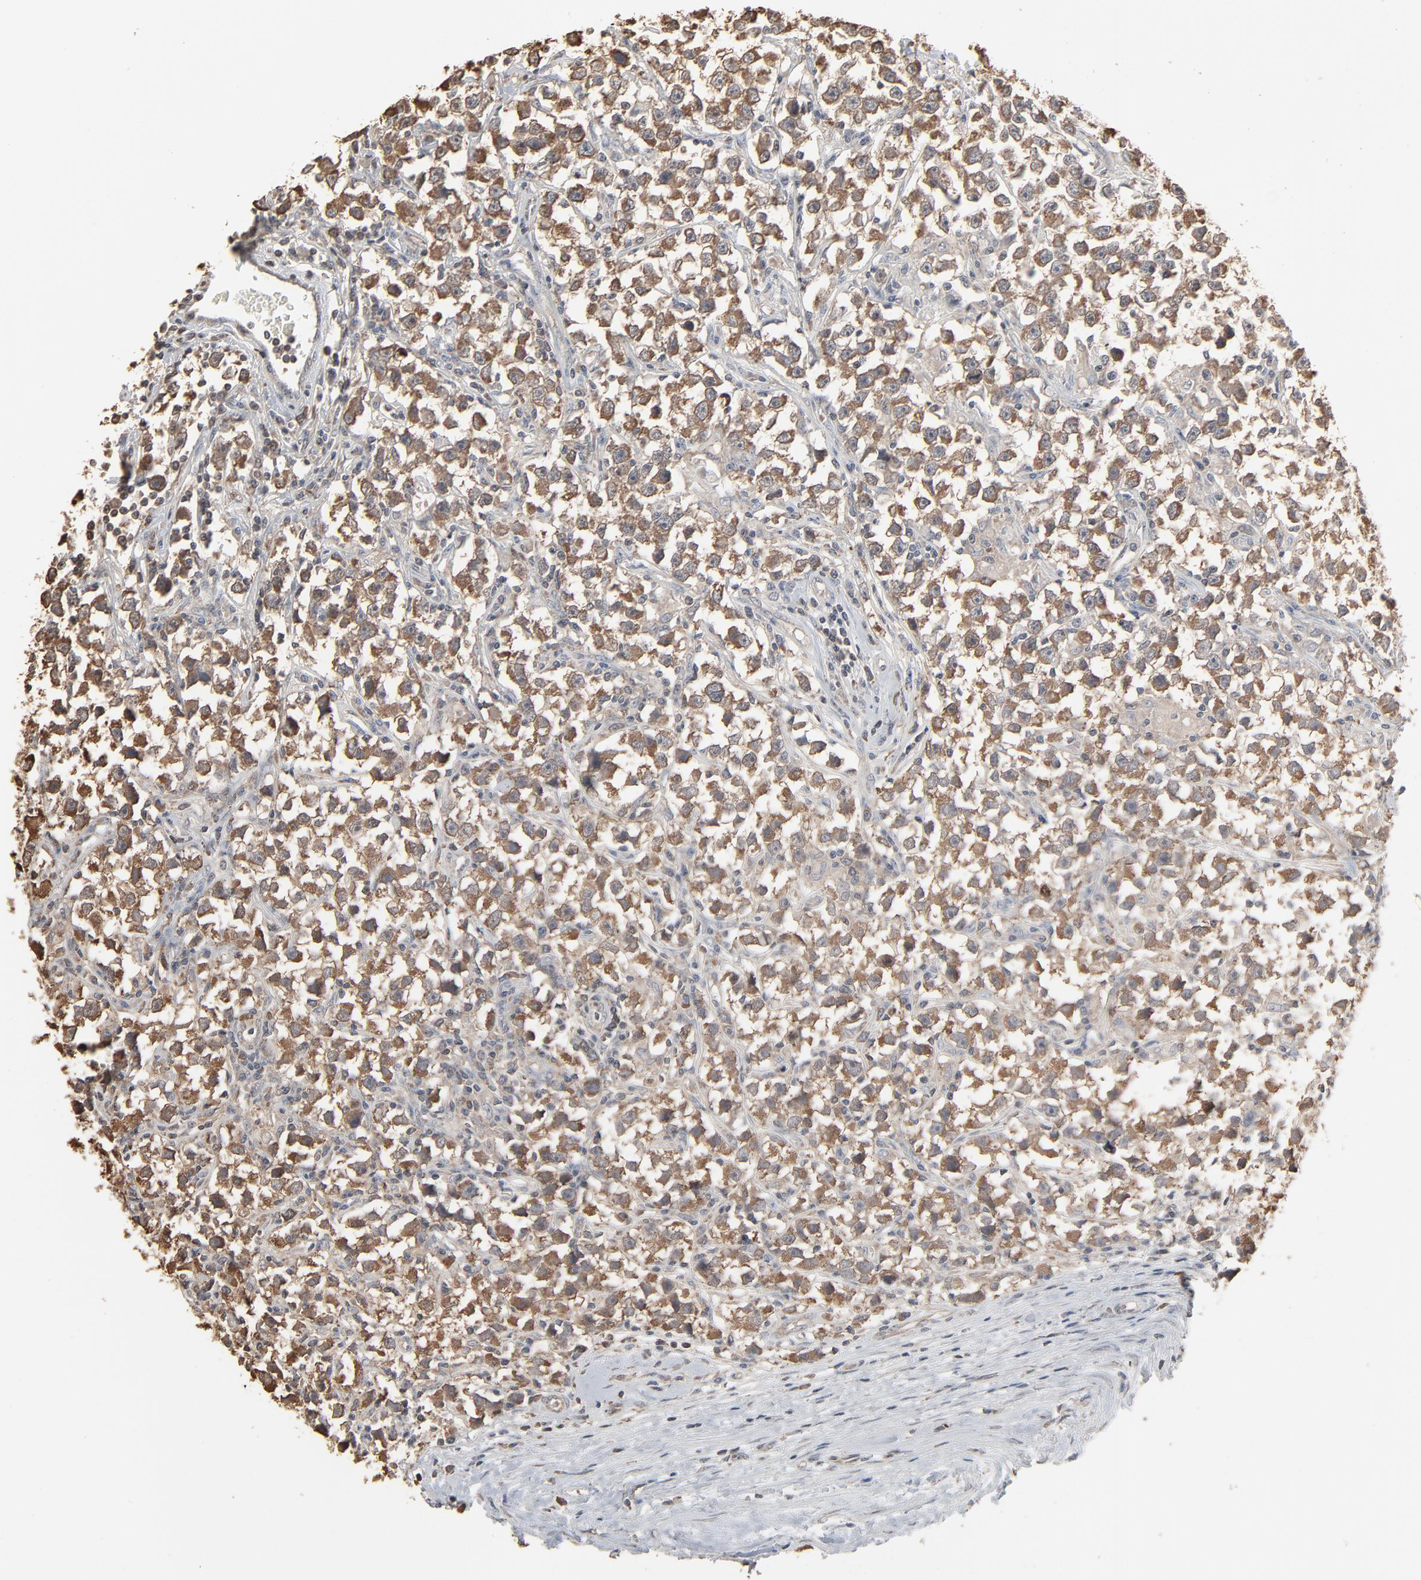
{"staining": {"intensity": "moderate", "quantity": ">75%", "location": "cytoplasmic/membranous"}, "tissue": "testis cancer", "cell_type": "Tumor cells", "image_type": "cancer", "snomed": [{"axis": "morphology", "description": "Seminoma, NOS"}, {"axis": "topography", "description": "Testis"}], "caption": "A brown stain highlights moderate cytoplasmic/membranous staining of a protein in testis cancer (seminoma) tumor cells. (DAB (3,3'-diaminobenzidine) = brown stain, brightfield microscopy at high magnification).", "gene": "CCT5", "patient": {"sex": "male", "age": 33}}